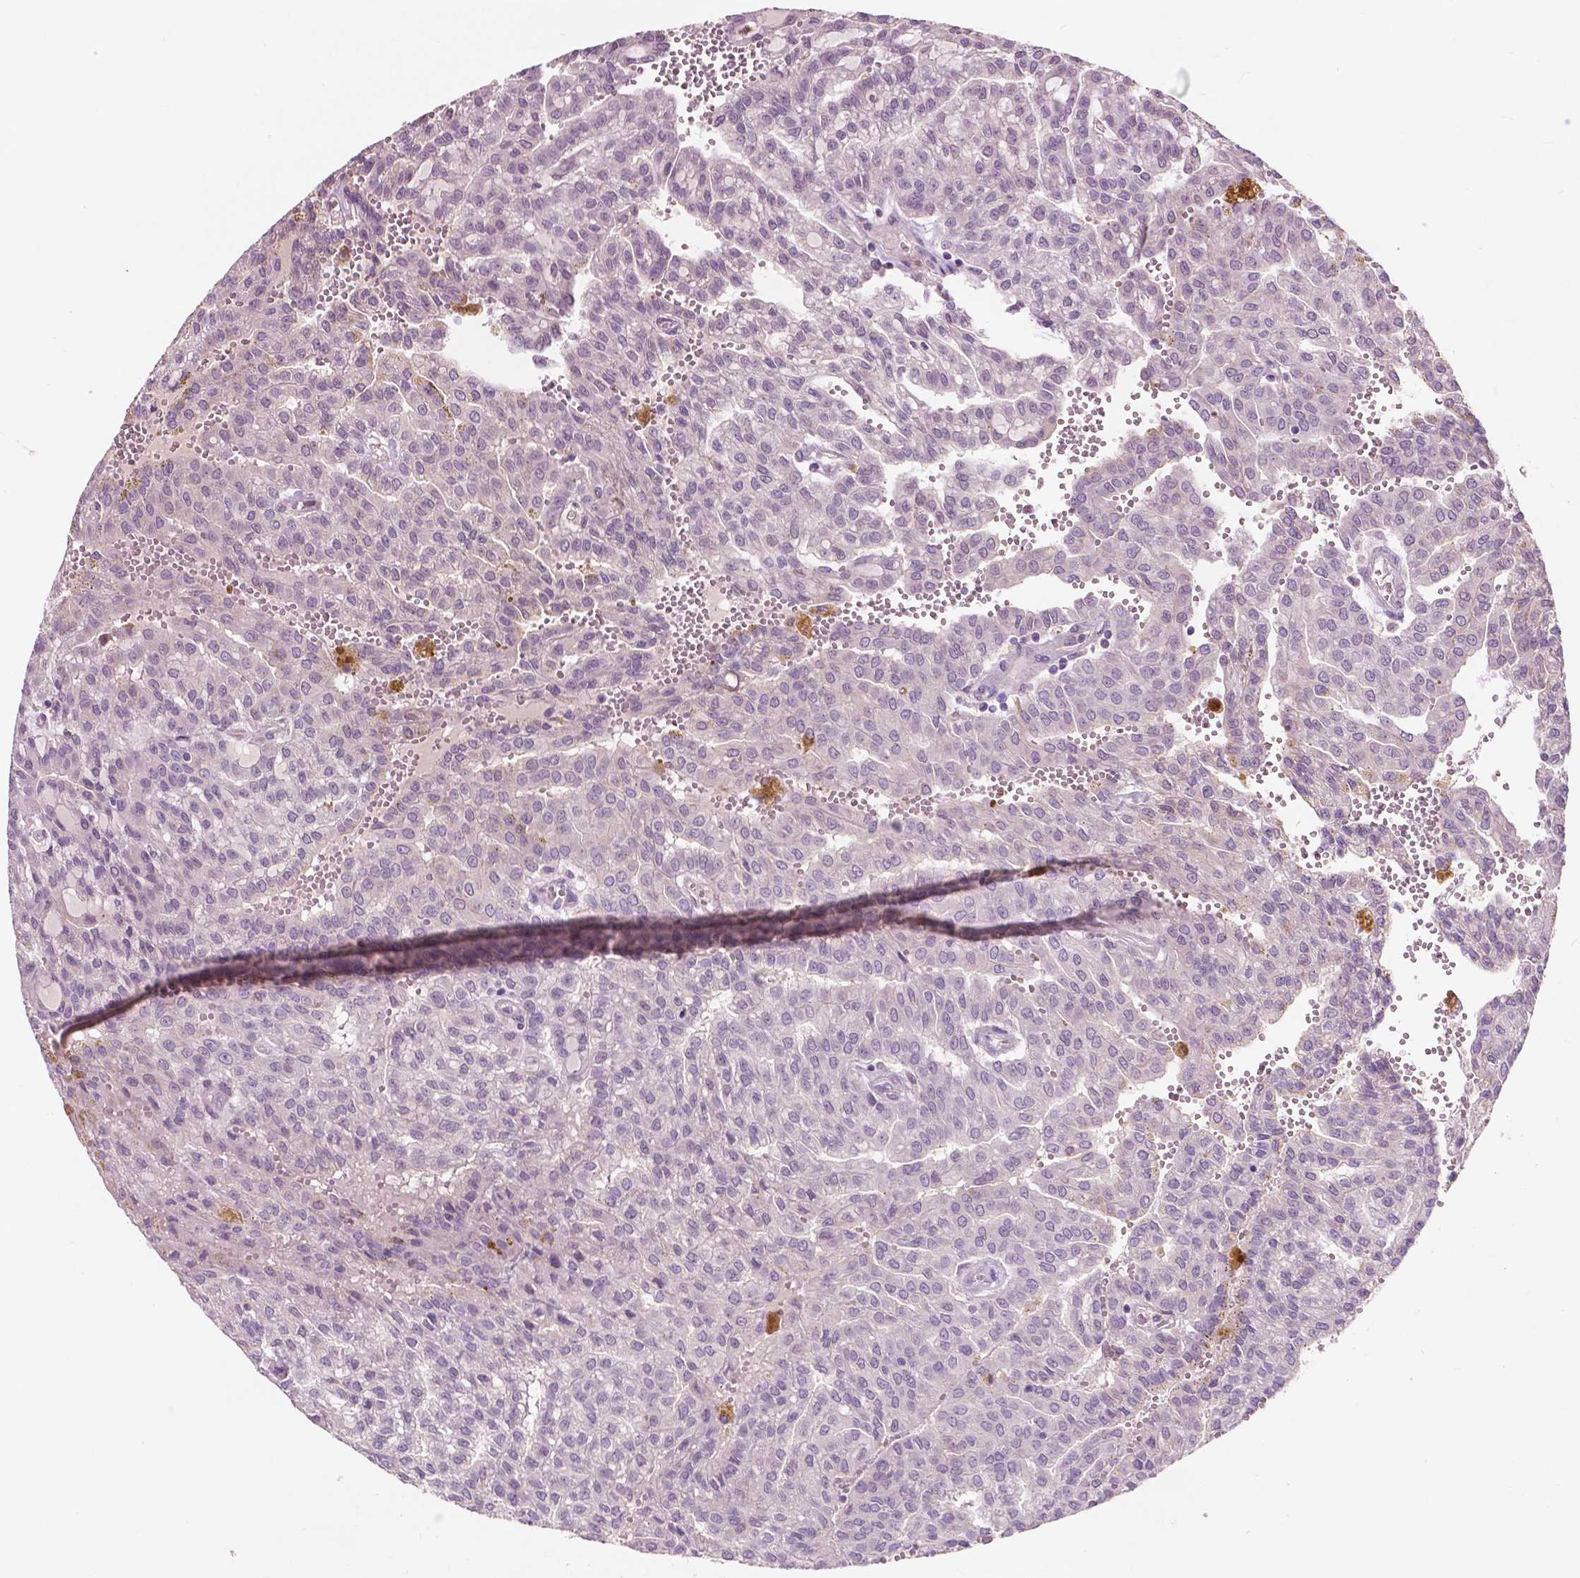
{"staining": {"intensity": "negative", "quantity": "none", "location": "none"}, "tissue": "renal cancer", "cell_type": "Tumor cells", "image_type": "cancer", "snomed": [{"axis": "morphology", "description": "Adenocarcinoma, NOS"}, {"axis": "topography", "description": "Kidney"}], "caption": "The photomicrograph exhibits no significant staining in tumor cells of renal cancer (adenocarcinoma).", "gene": "GPR37", "patient": {"sex": "male", "age": 63}}